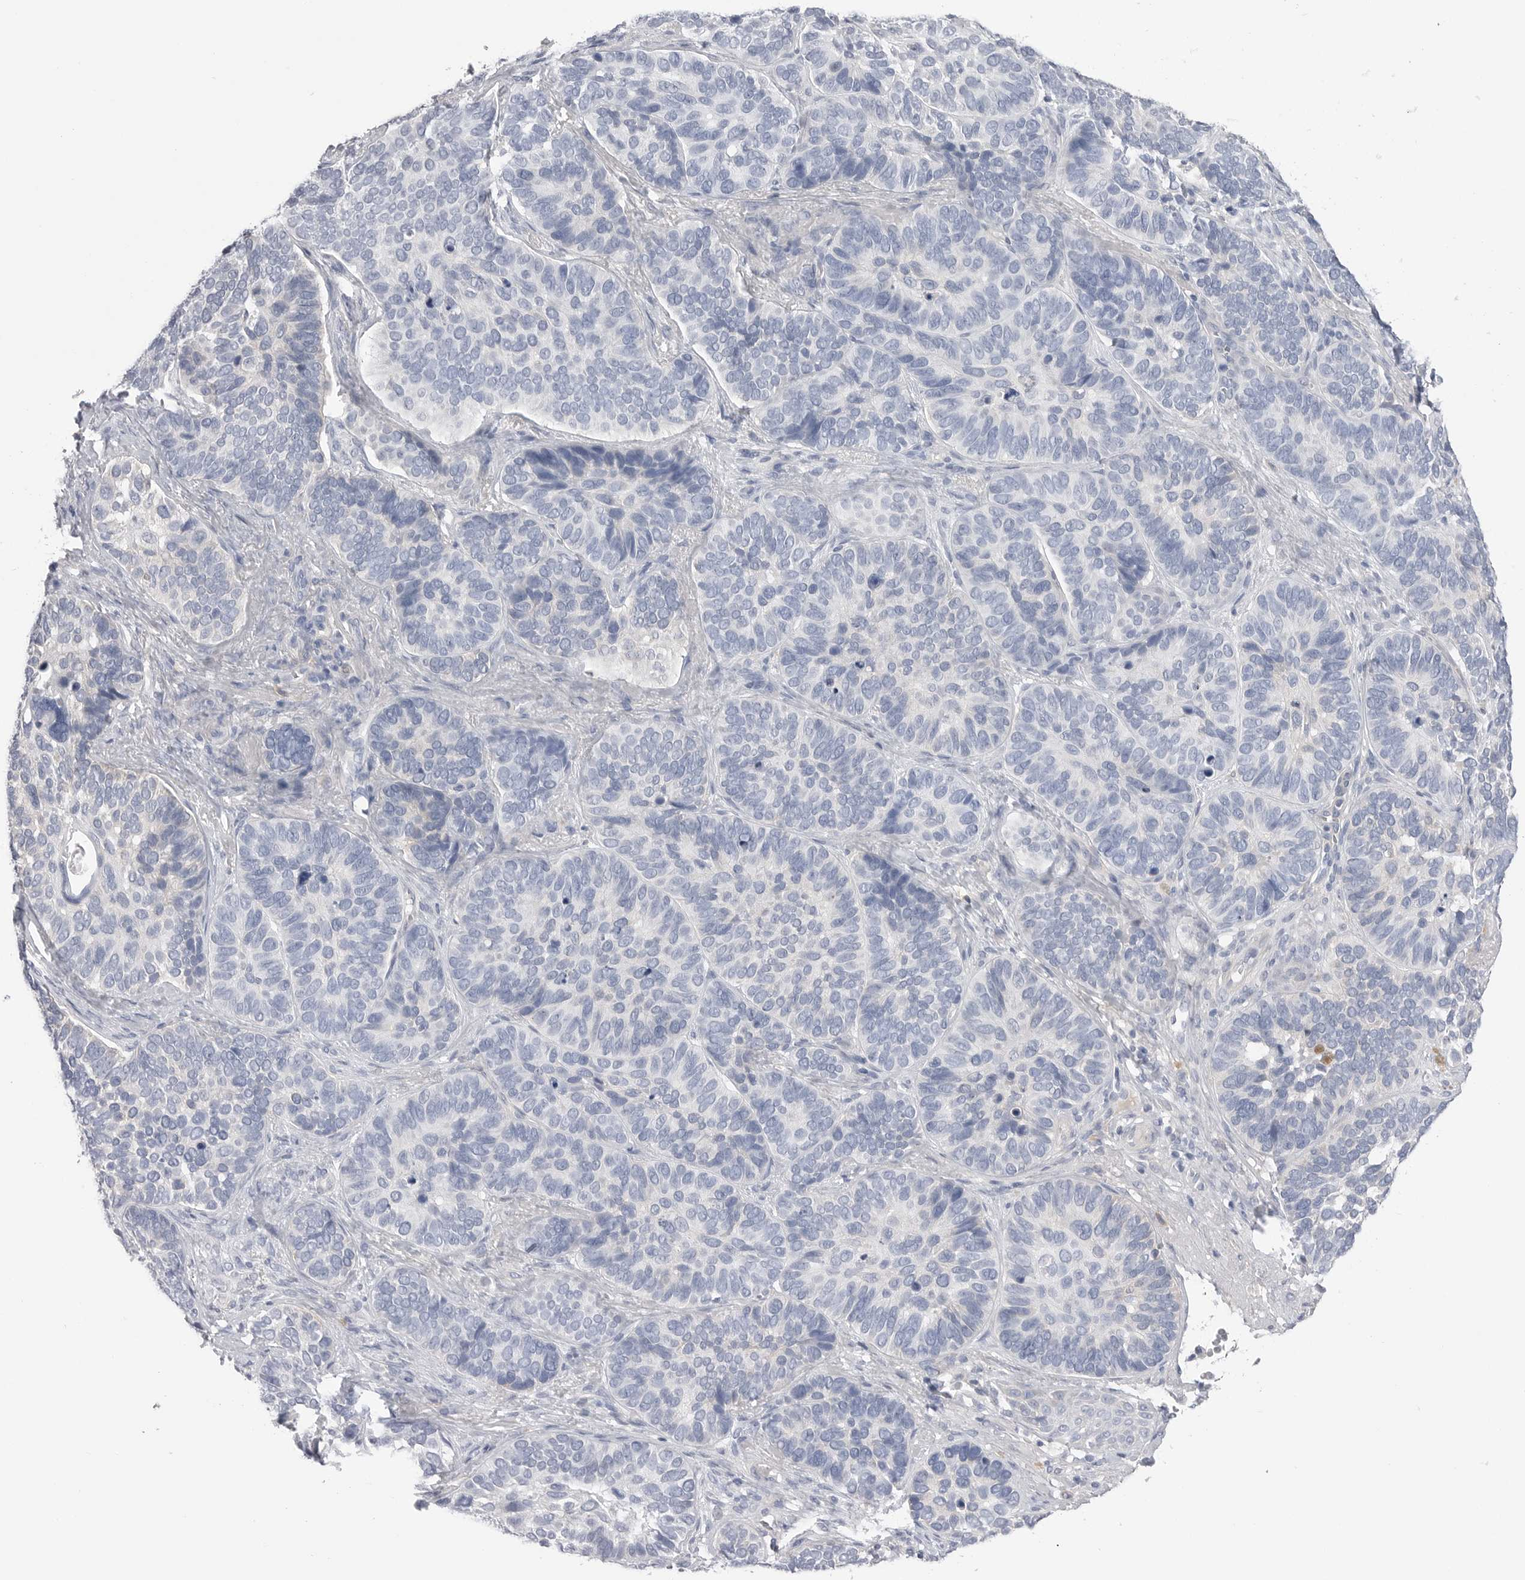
{"staining": {"intensity": "negative", "quantity": "none", "location": "none"}, "tissue": "skin cancer", "cell_type": "Tumor cells", "image_type": "cancer", "snomed": [{"axis": "morphology", "description": "Basal cell carcinoma"}, {"axis": "topography", "description": "Skin"}], "caption": "Tumor cells are negative for protein expression in human skin basal cell carcinoma. (Brightfield microscopy of DAB immunohistochemistry at high magnification).", "gene": "DLGAP3", "patient": {"sex": "male", "age": 62}}